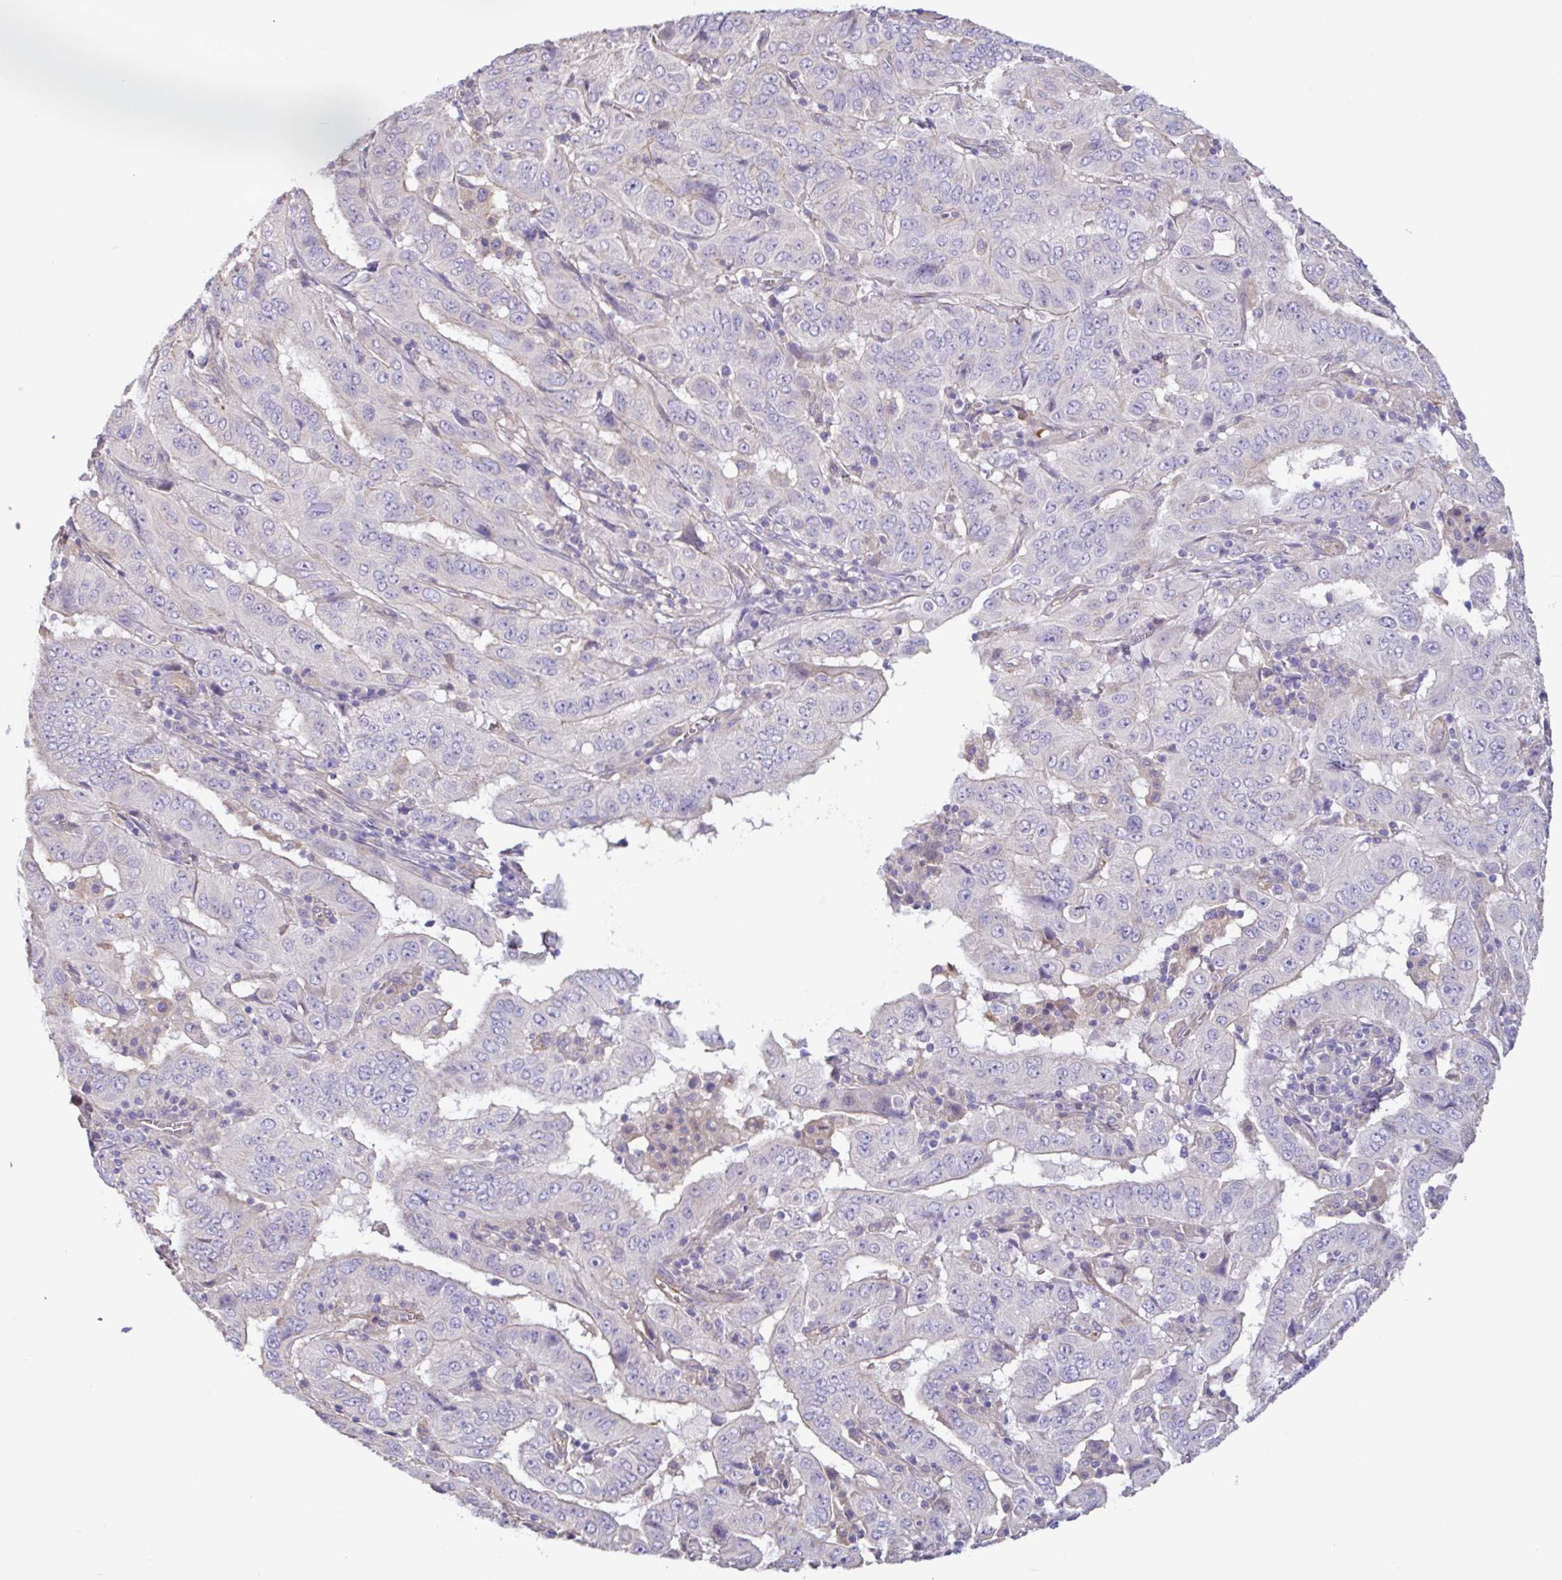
{"staining": {"intensity": "negative", "quantity": "none", "location": "none"}, "tissue": "pancreatic cancer", "cell_type": "Tumor cells", "image_type": "cancer", "snomed": [{"axis": "morphology", "description": "Adenocarcinoma, NOS"}, {"axis": "topography", "description": "Pancreas"}], "caption": "Photomicrograph shows no significant protein staining in tumor cells of pancreatic cancer.", "gene": "PLCD4", "patient": {"sex": "male", "age": 63}}